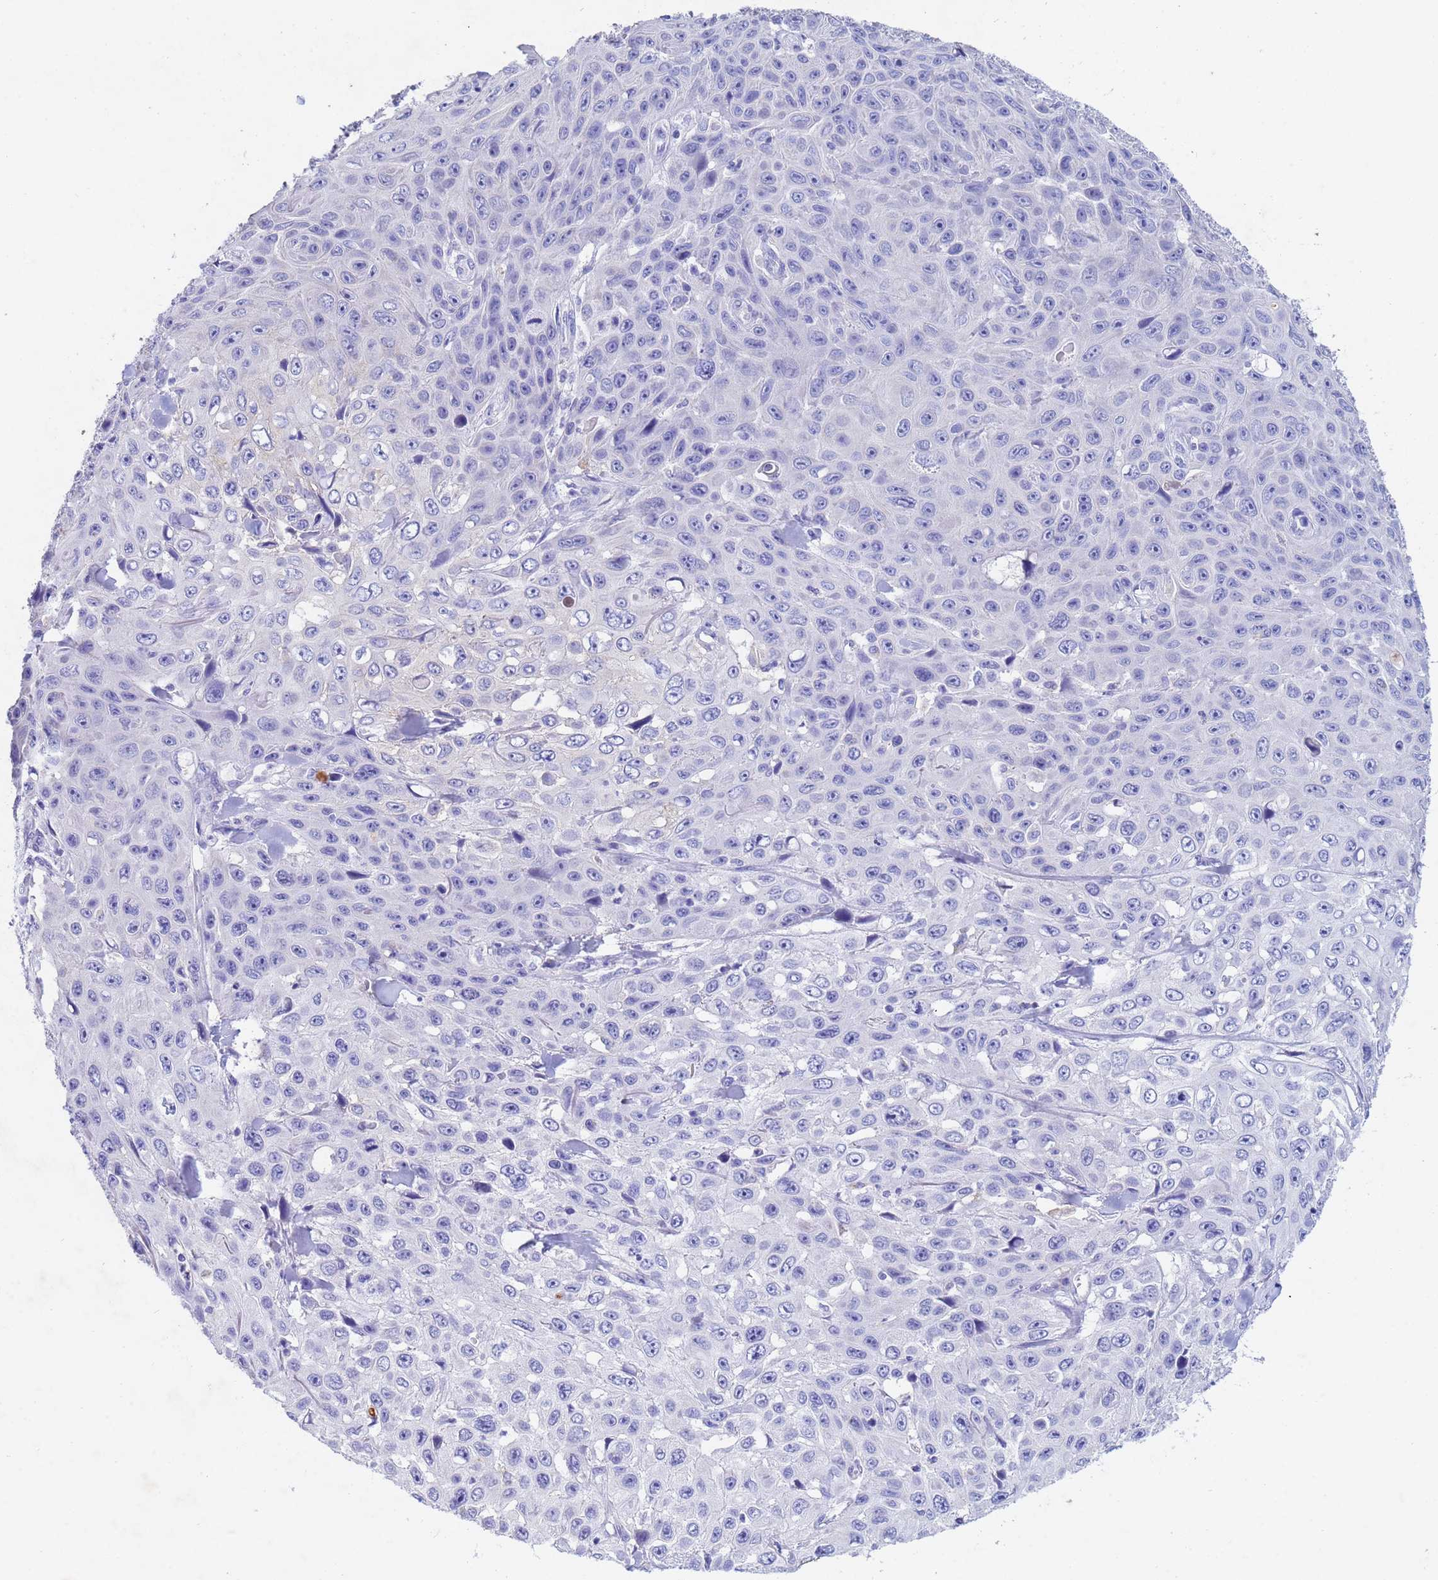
{"staining": {"intensity": "negative", "quantity": "none", "location": "none"}, "tissue": "skin cancer", "cell_type": "Tumor cells", "image_type": "cancer", "snomed": [{"axis": "morphology", "description": "Squamous cell carcinoma, NOS"}, {"axis": "topography", "description": "Skin"}], "caption": "DAB immunohistochemical staining of skin squamous cell carcinoma exhibits no significant staining in tumor cells.", "gene": "CSTB", "patient": {"sex": "male", "age": 82}}